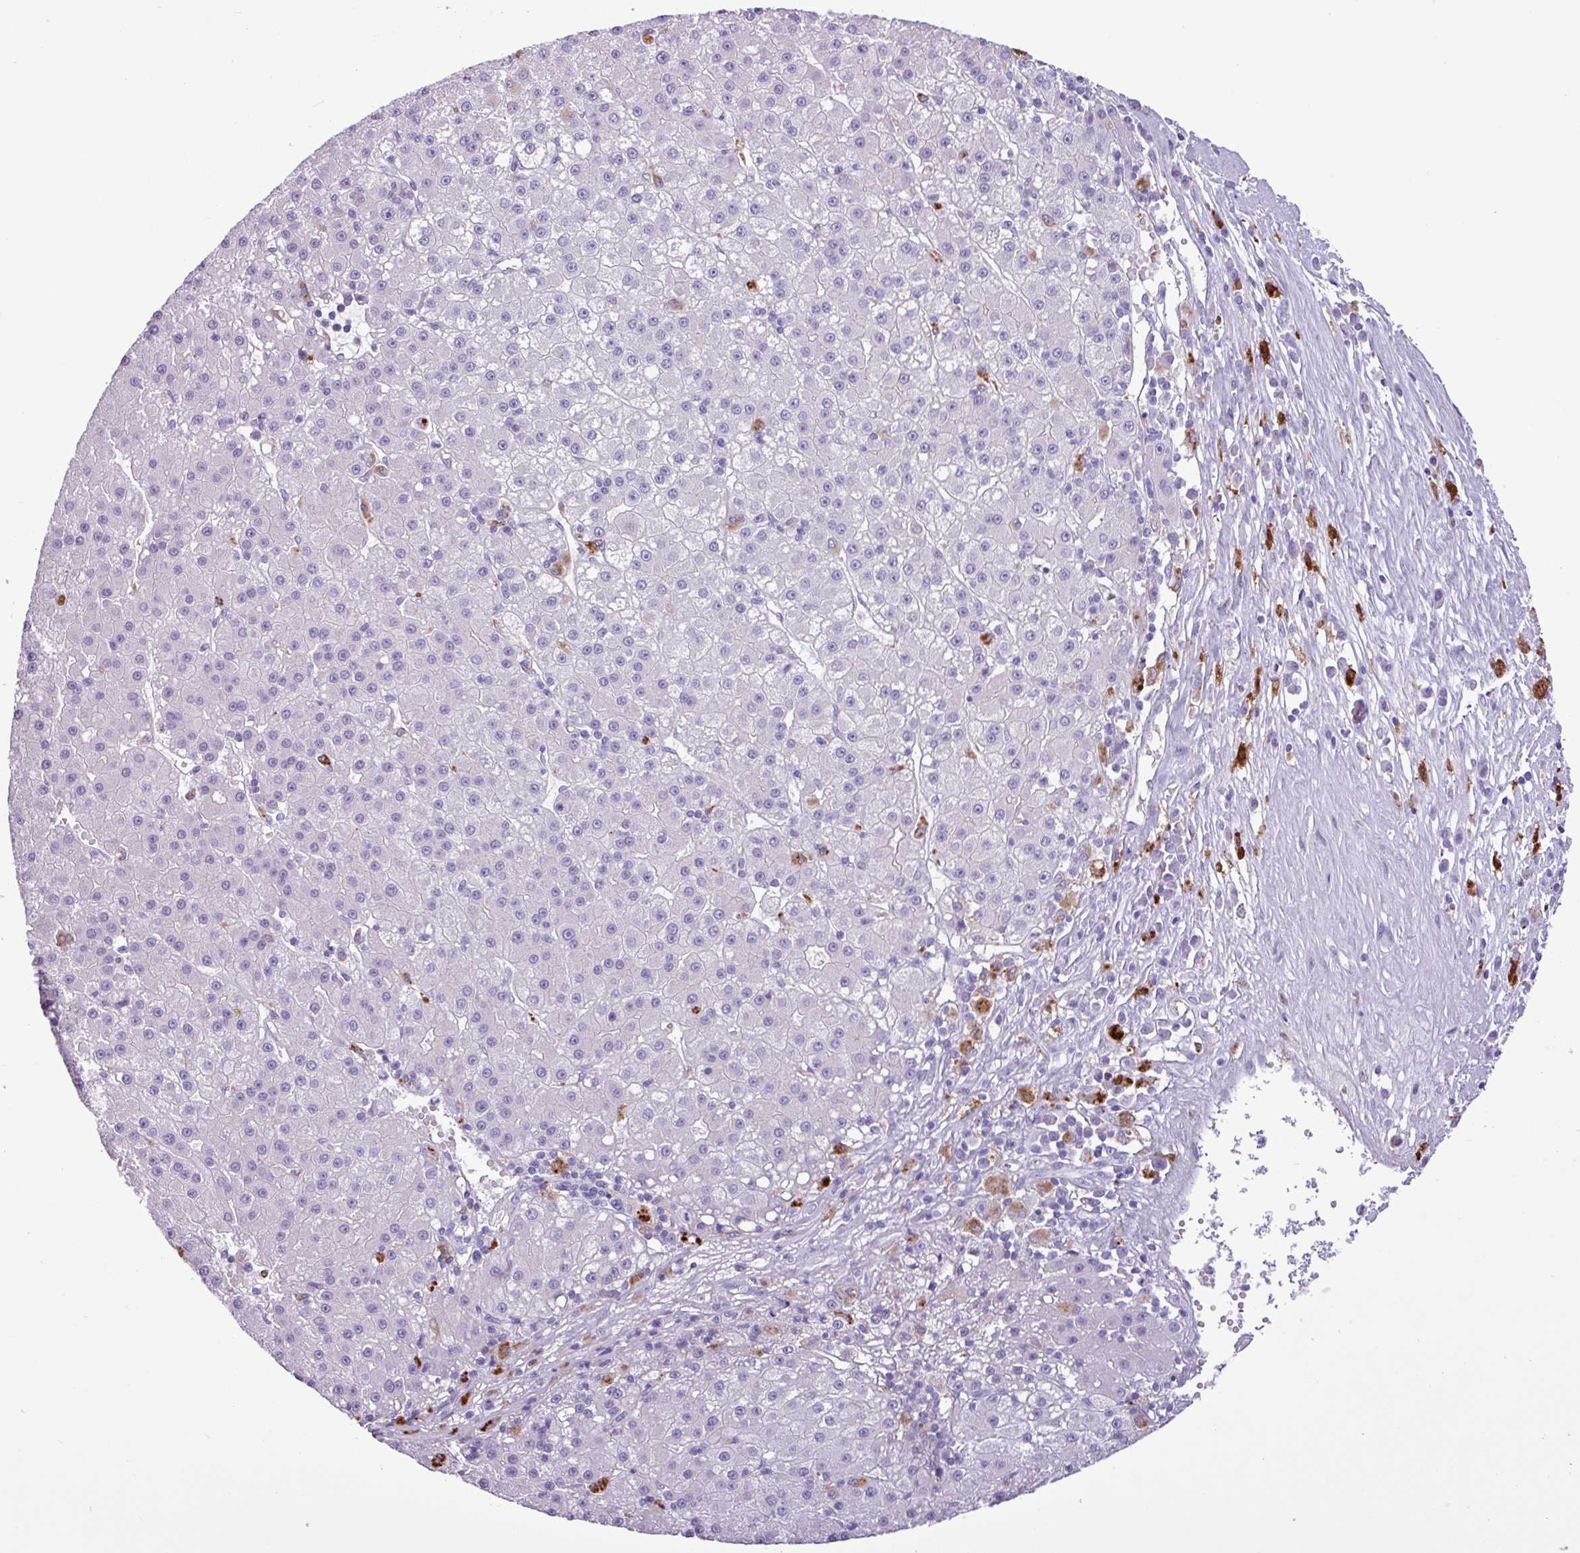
{"staining": {"intensity": "negative", "quantity": "none", "location": "none"}, "tissue": "liver cancer", "cell_type": "Tumor cells", "image_type": "cancer", "snomed": [{"axis": "morphology", "description": "Carcinoma, Hepatocellular, NOS"}, {"axis": "topography", "description": "Liver"}], "caption": "DAB (3,3'-diaminobenzidine) immunohistochemical staining of liver cancer (hepatocellular carcinoma) exhibits no significant positivity in tumor cells. Nuclei are stained in blue.", "gene": "TMEM200C", "patient": {"sex": "male", "age": 76}}